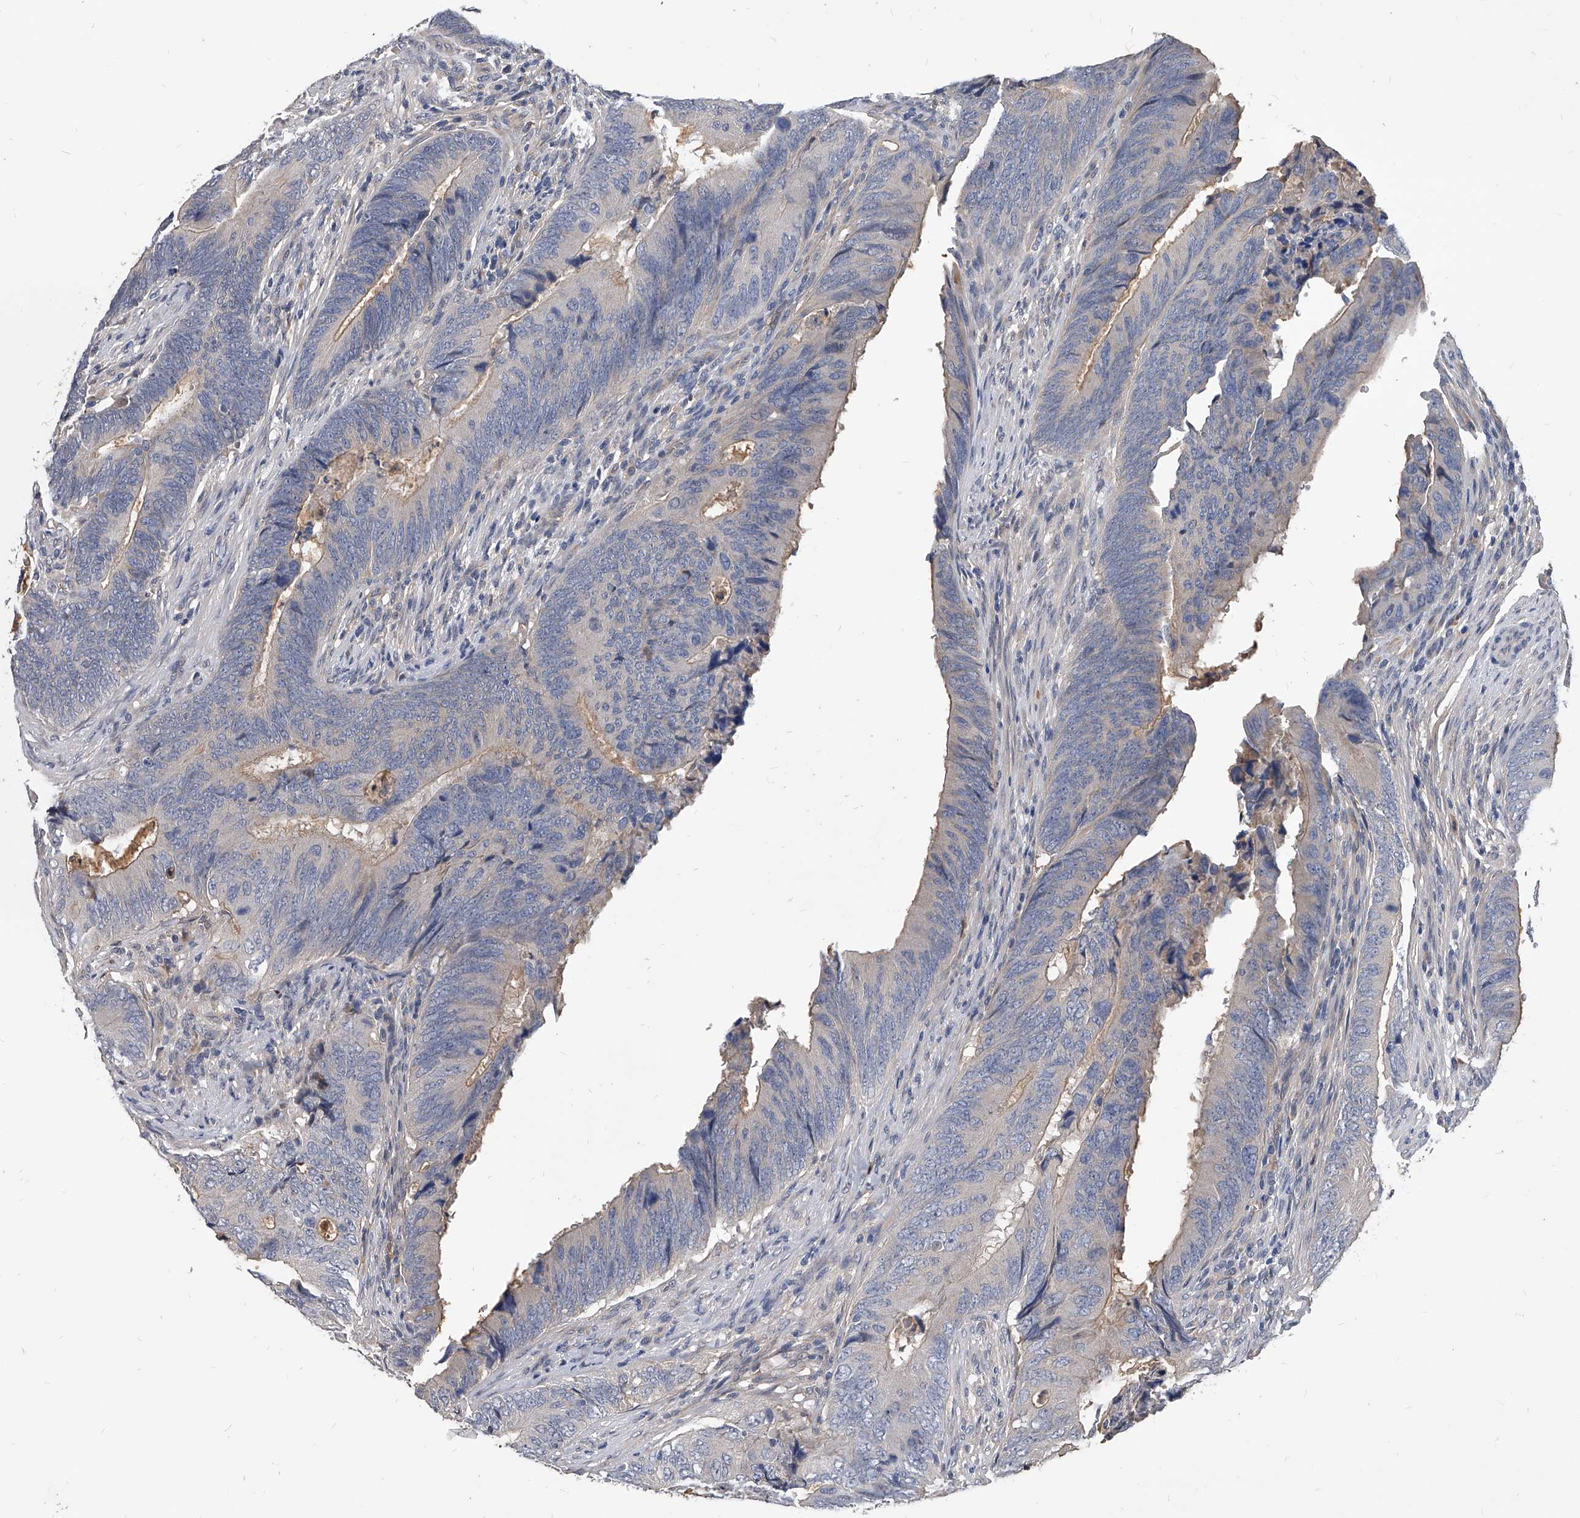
{"staining": {"intensity": "weak", "quantity": "<25%", "location": "cytoplasmic/membranous"}, "tissue": "colorectal cancer", "cell_type": "Tumor cells", "image_type": "cancer", "snomed": [{"axis": "morphology", "description": "Normal tissue, NOS"}, {"axis": "morphology", "description": "Adenocarcinoma, NOS"}, {"axis": "topography", "description": "Colon"}], "caption": "A high-resolution histopathology image shows immunohistochemistry staining of adenocarcinoma (colorectal), which reveals no significant staining in tumor cells. The staining was performed using DAB to visualize the protein expression in brown, while the nuclei were stained in blue with hematoxylin (Magnification: 20x).", "gene": "HOMER3", "patient": {"sex": "male", "age": 56}}